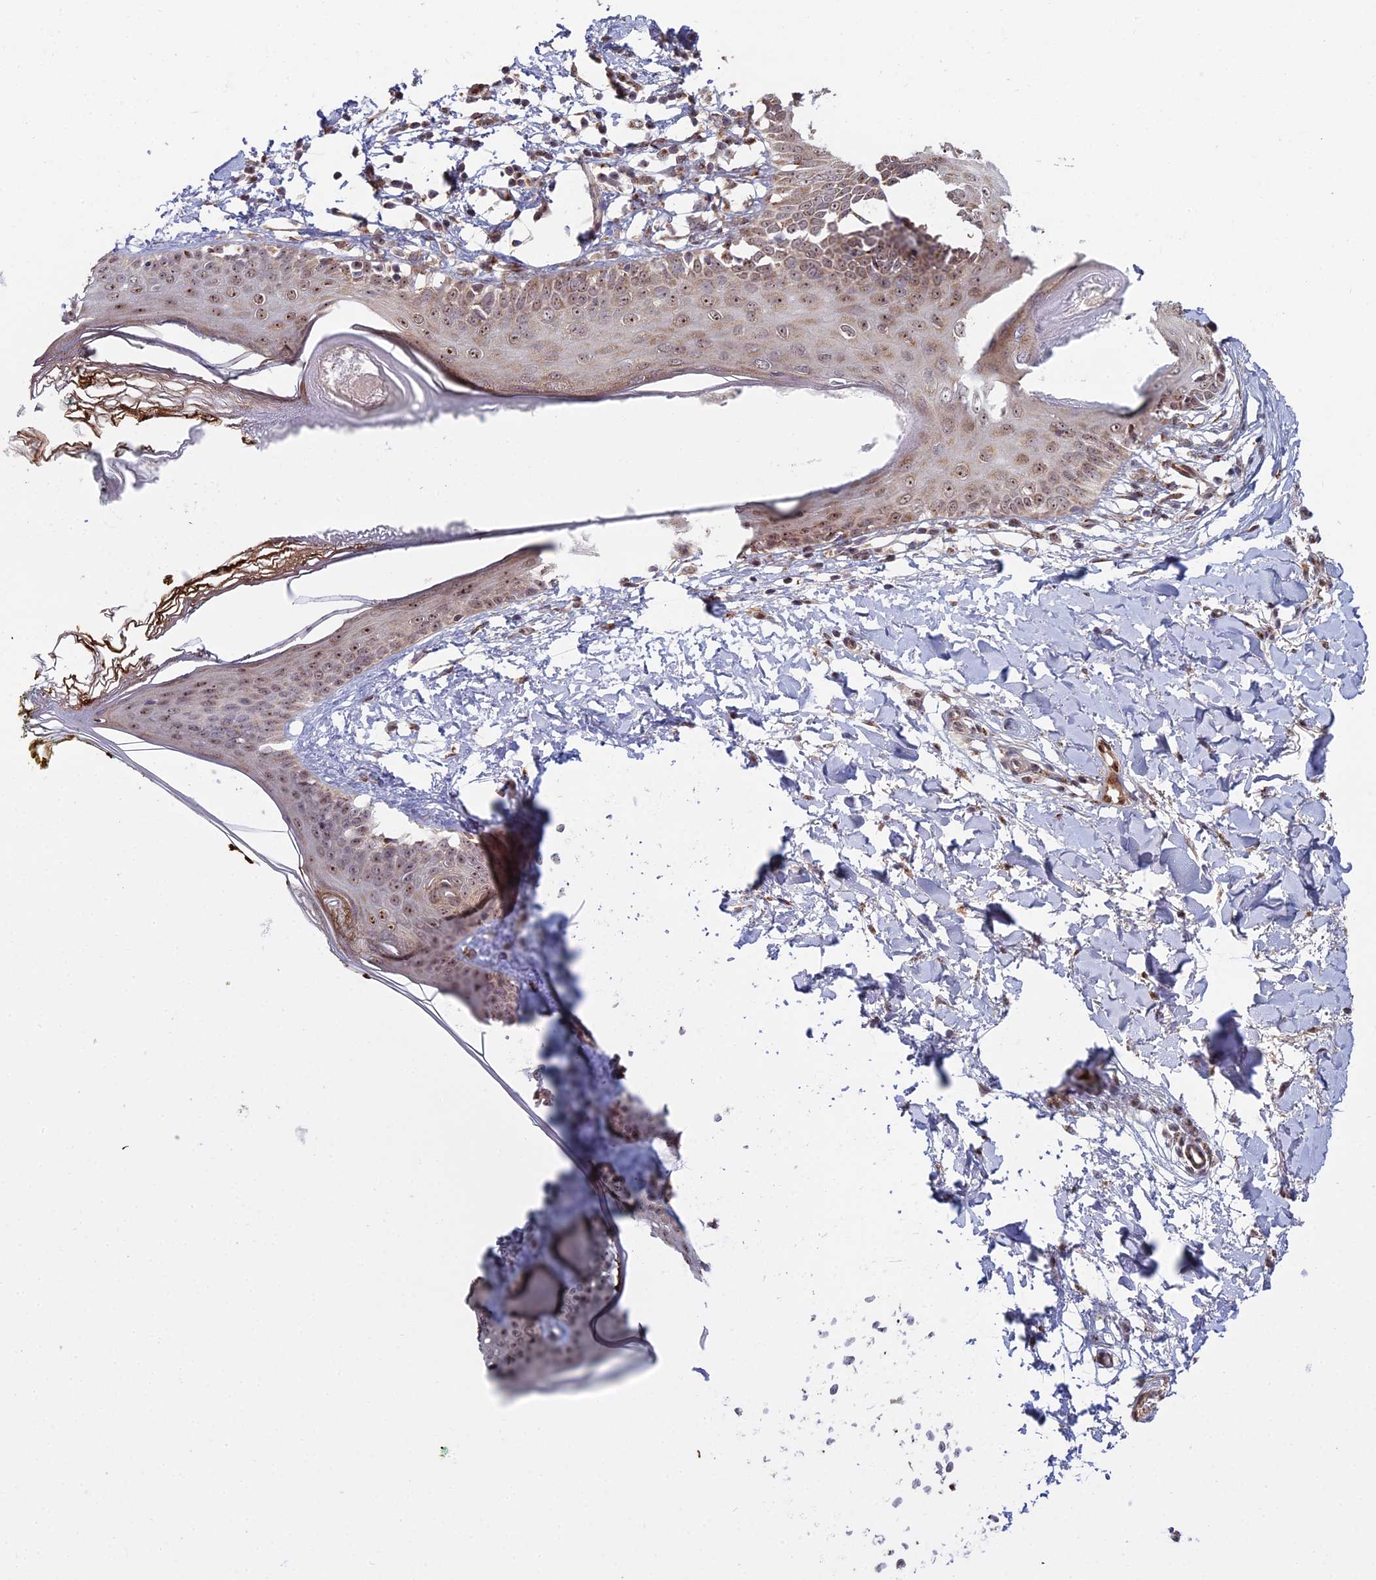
{"staining": {"intensity": "moderate", "quantity": ">75%", "location": "cytoplasmic/membranous,nuclear"}, "tissue": "skin", "cell_type": "Fibroblasts", "image_type": "normal", "snomed": [{"axis": "morphology", "description": "Normal tissue, NOS"}, {"axis": "topography", "description": "Skin"}], "caption": "Immunohistochemistry histopathology image of benign skin stained for a protein (brown), which displays medium levels of moderate cytoplasmic/membranous,nuclear staining in about >75% of fibroblasts.", "gene": "MEOX1", "patient": {"sex": "female", "age": 34}}